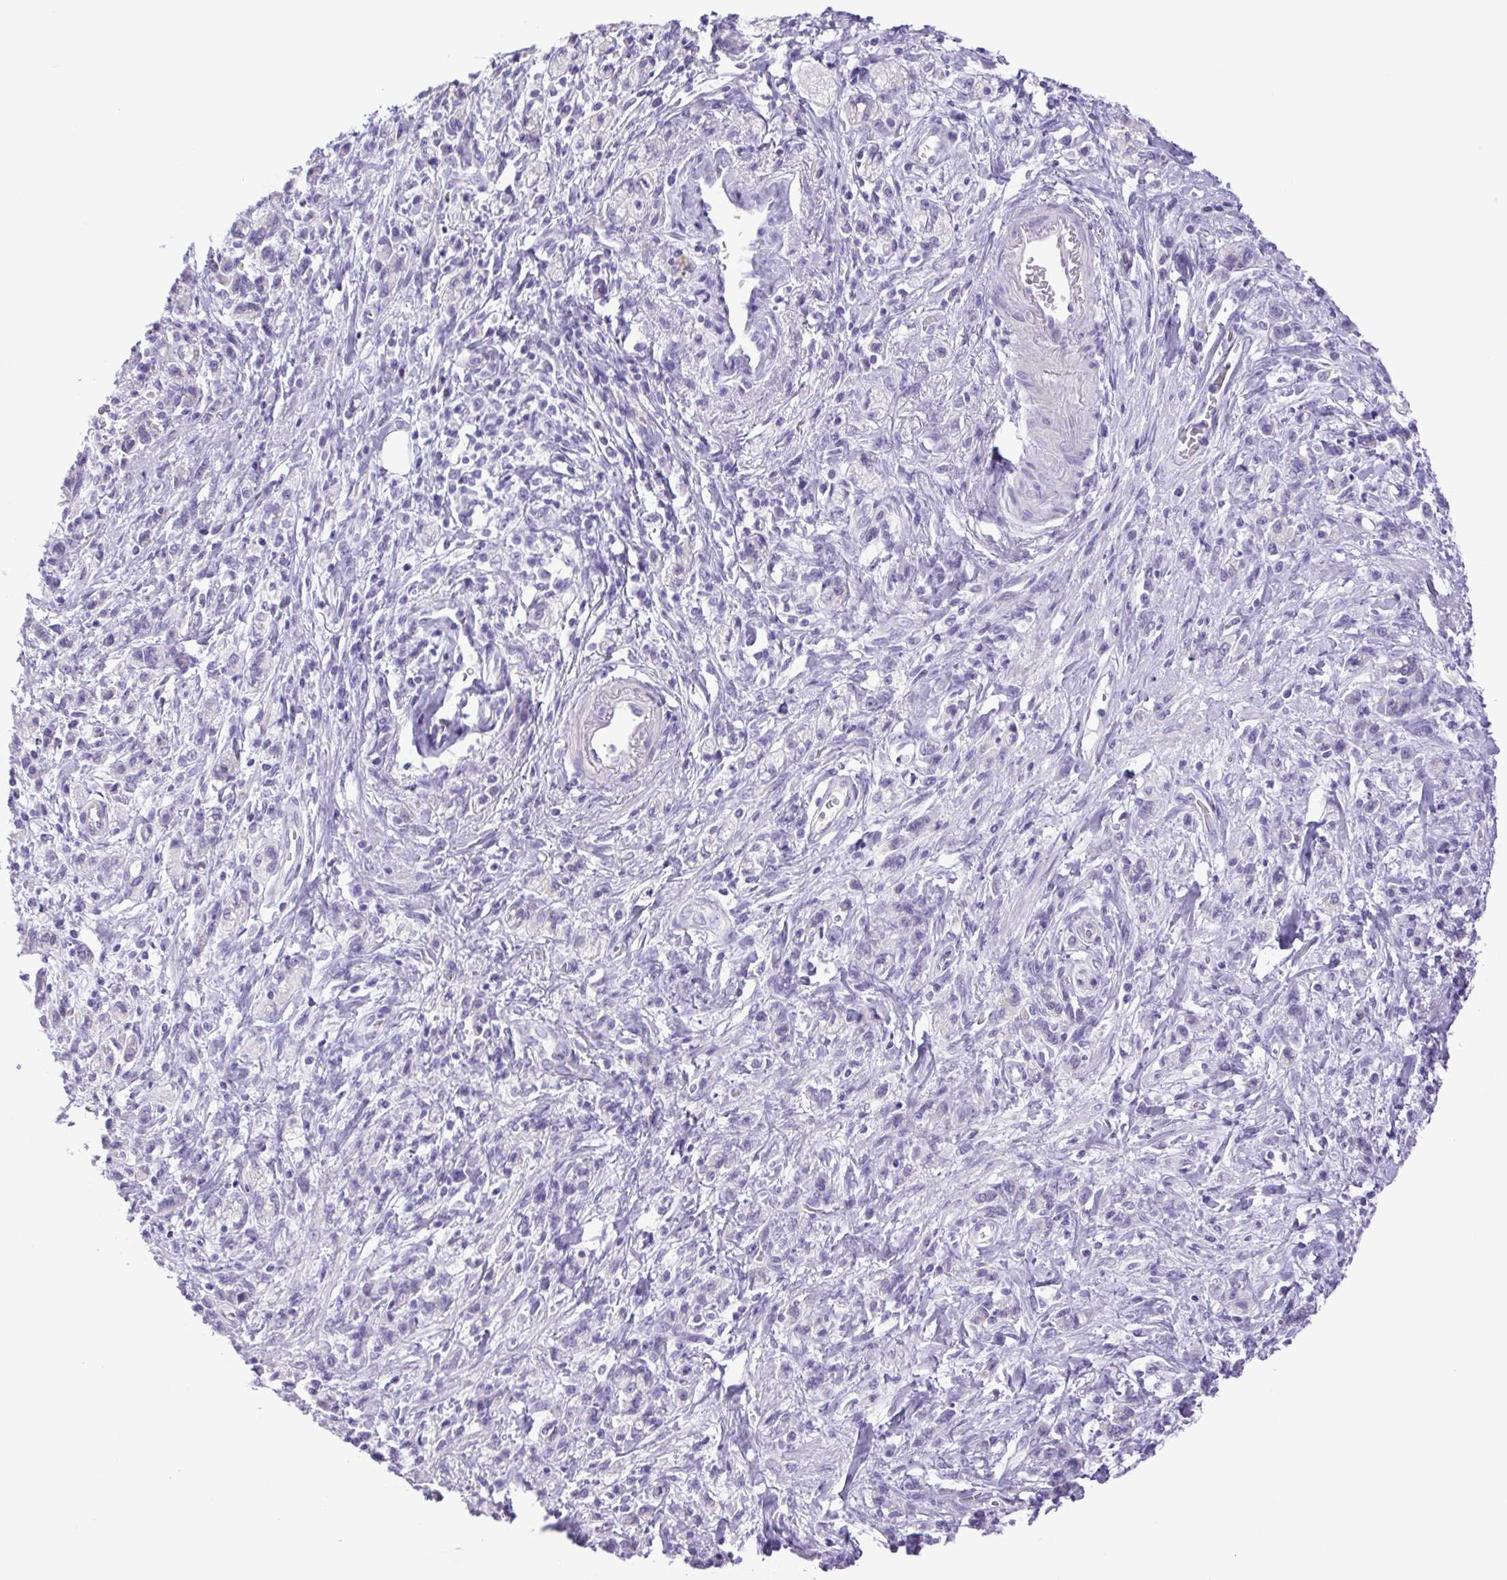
{"staining": {"intensity": "negative", "quantity": "none", "location": "none"}, "tissue": "stomach cancer", "cell_type": "Tumor cells", "image_type": "cancer", "snomed": [{"axis": "morphology", "description": "Adenocarcinoma, NOS"}, {"axis": "topography", "description": "Stomach"}], "caption": "The image displays no staining of tumor cells in stomach cancer.", "gene": "CDSN", "patient": {"sex": "male", "age": 77}}